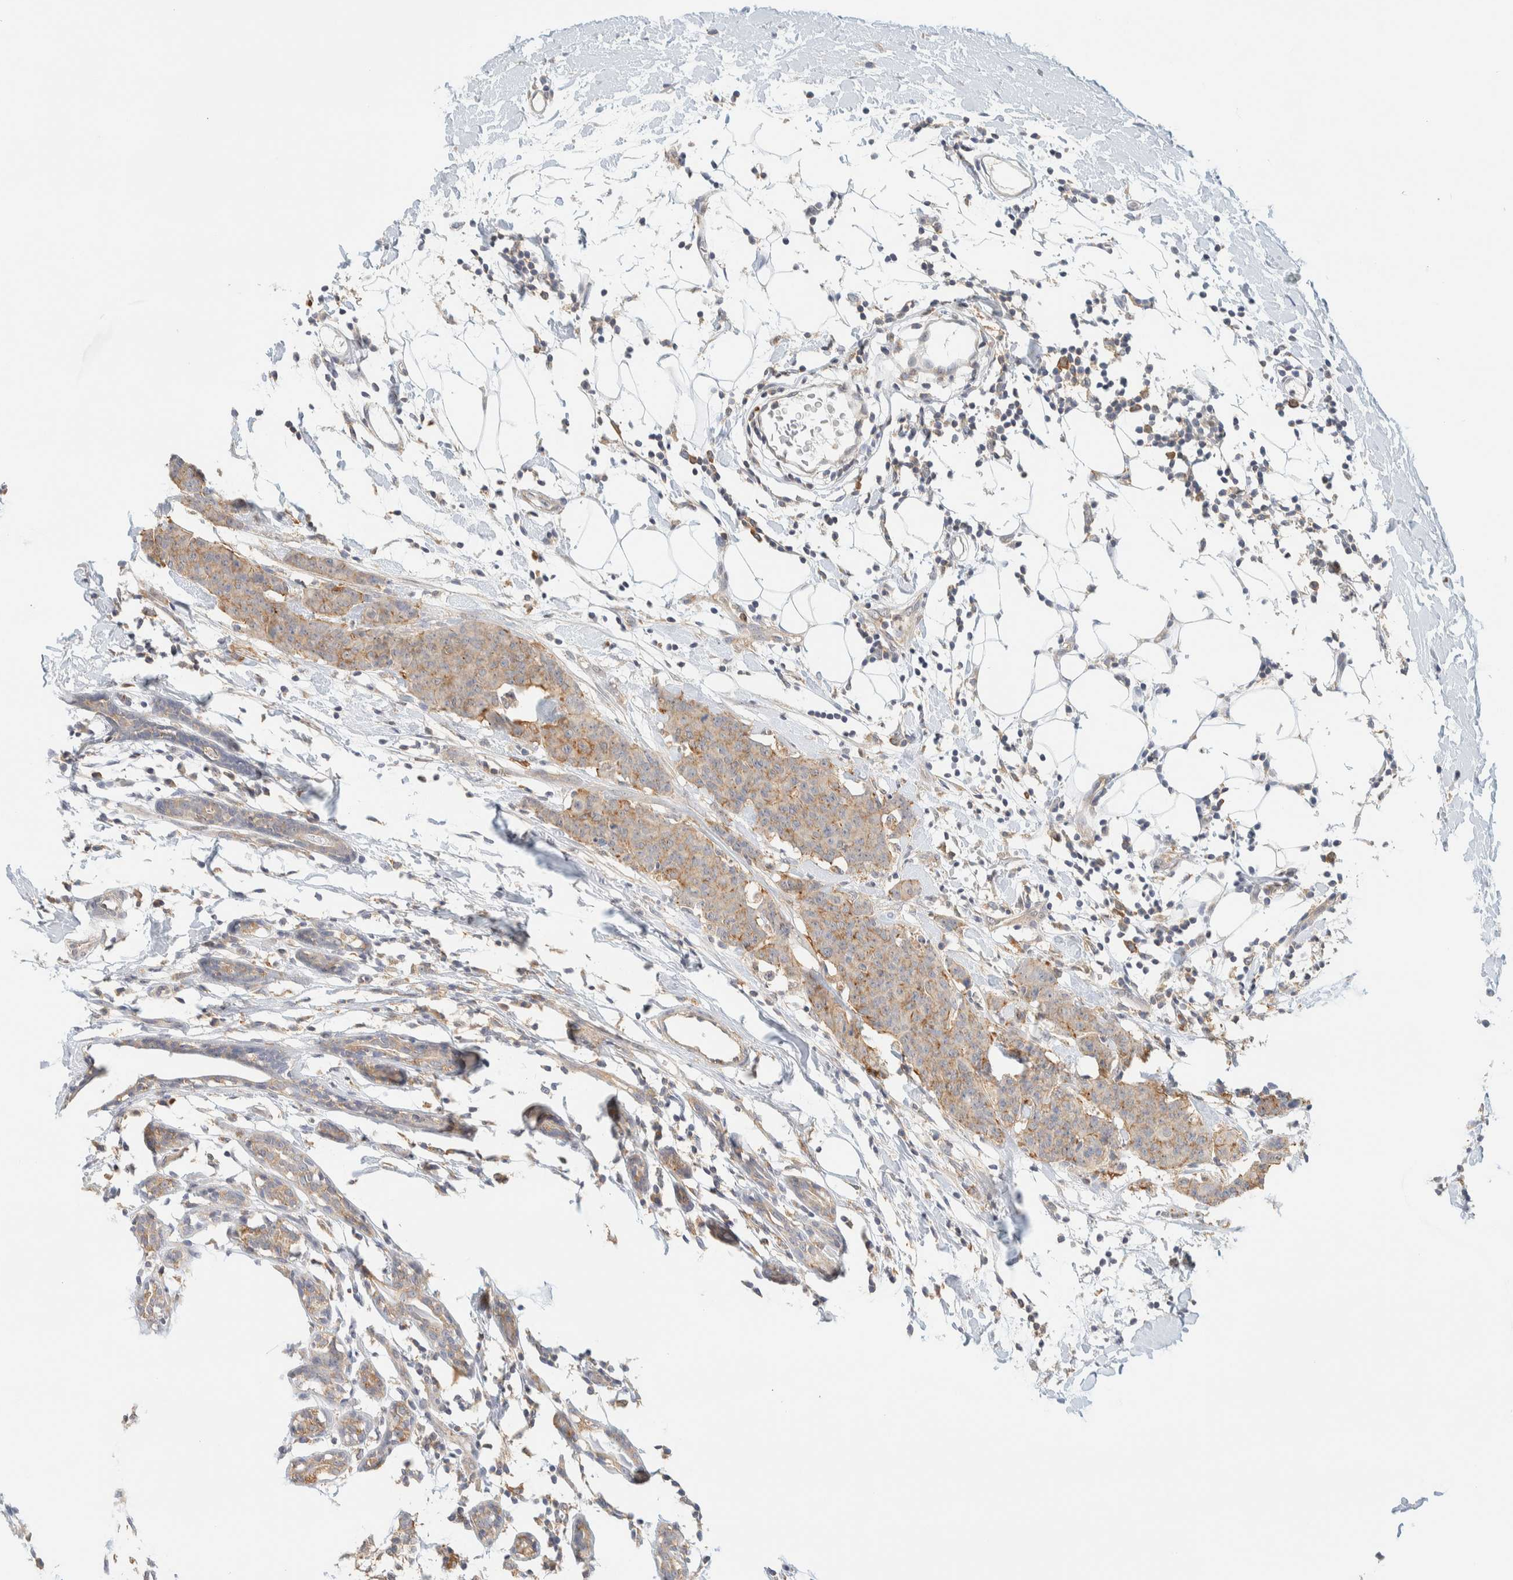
{"staining": {"intensity": "weak", "quantity": ">75%", "location": "cytoplasmic/membranous"}, "tissue": "breast cancer", "cell_type": "Tumor cells", "image_type": "cancer", "snomed": [{"axis": "morphology", "description": "Normal tissue, NOS"}, {"axis": "morphology", "description": "Duct carcinoma"}, {"axis": "topography", "description": "Breast"}], "caption": "Immunohistochemical staining of human breast infiltrating ductal carcinoma demonstrates low levels of weak cytoplasmic/membranous protein expression in about >75% of tumor cells.", "gene": "TBC1D8B", "patient": {"sex": "female", "age": 40}}